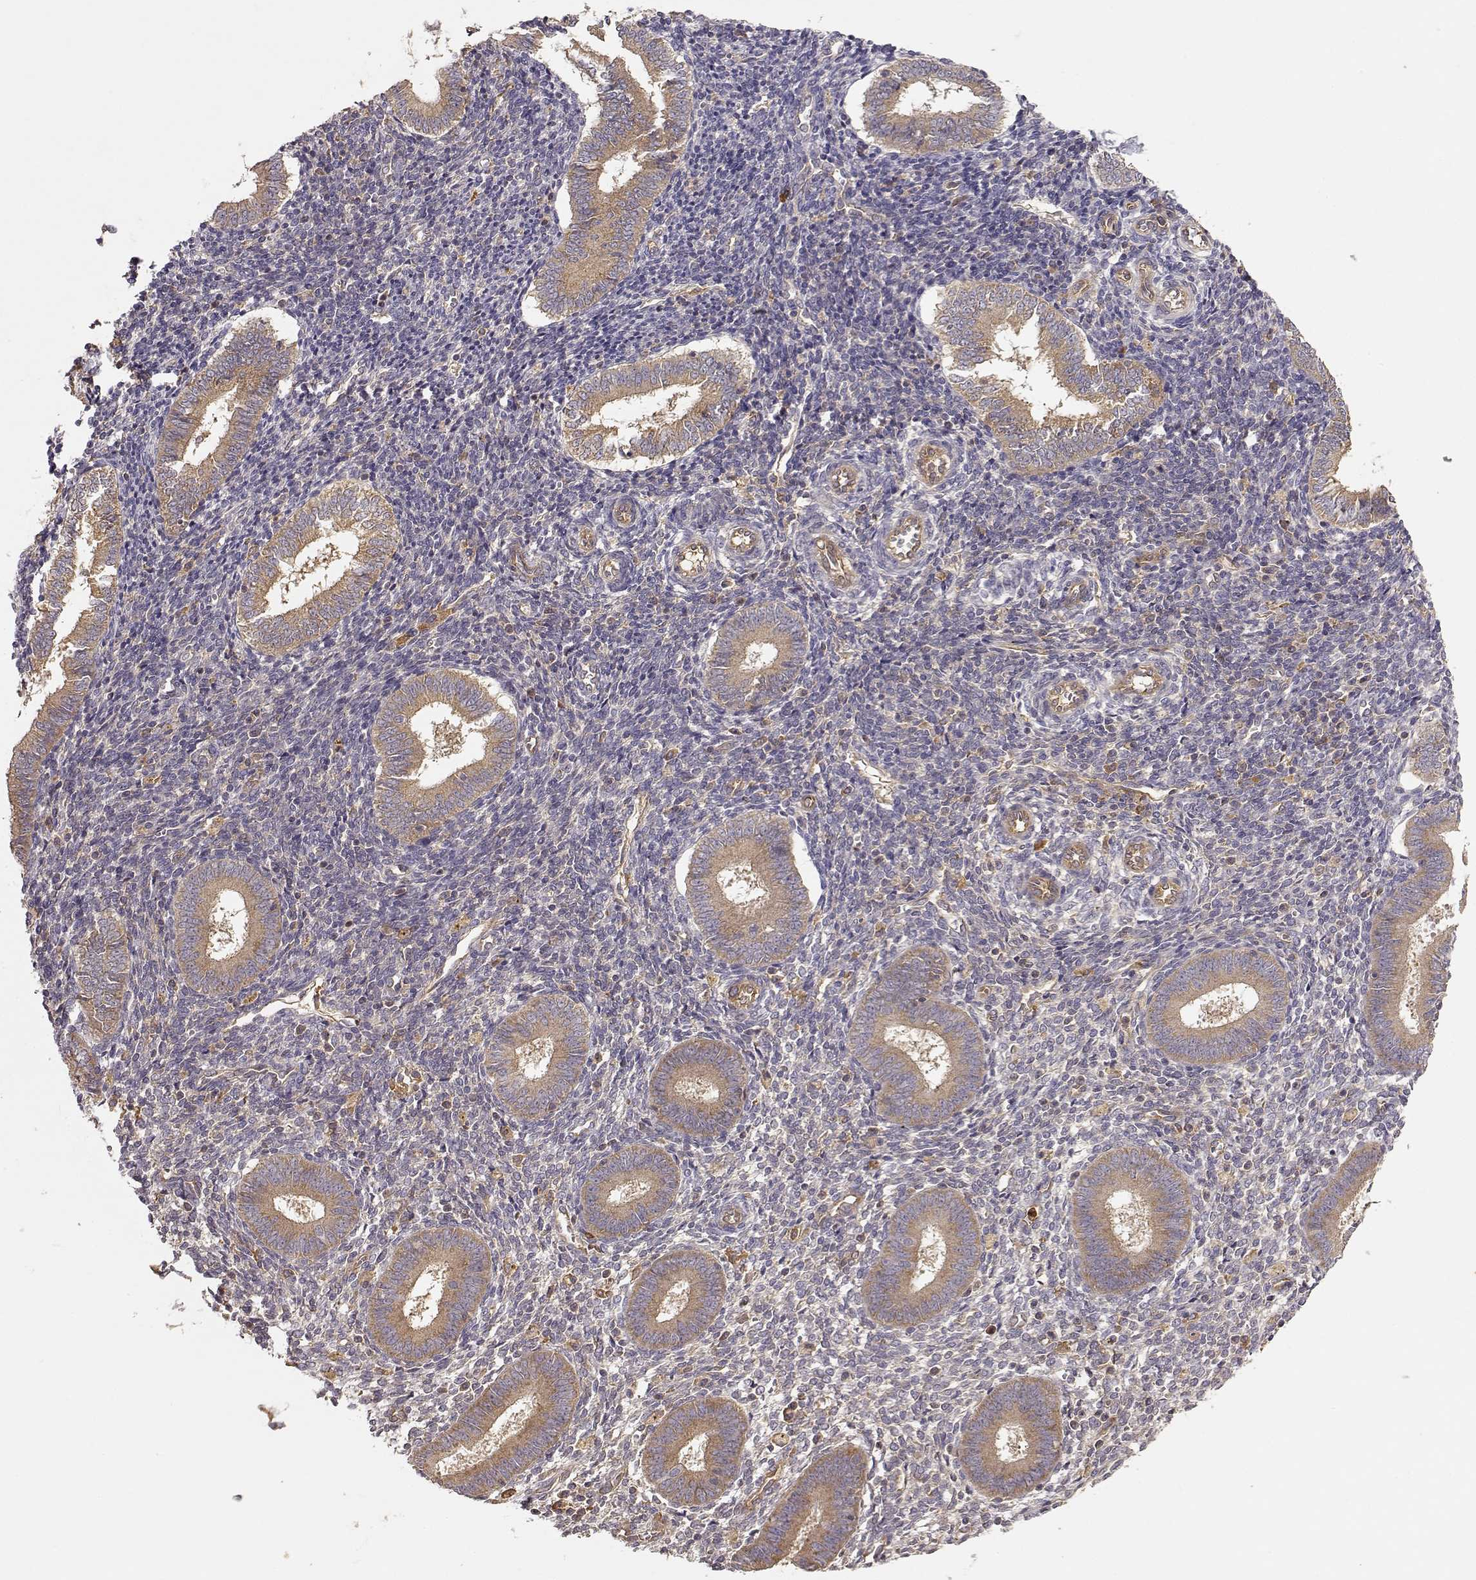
{"staining": {"intensity": "negative", "quantity": "none", "location": "none"}, "tissue": "endometrium", "cell_type": "Cells in endometrial stroma", "image_type": "normal", "snomed": [{"axis": "morphology", "description": "Normal tissue, NOS"}, {"axis": "topography", "description": "Endometrium"}], "caption": "Immunohistochemistry of unremarkable endometrium demonstrates no positivity in cells in endometrial stroma.", "gene": "ARHGEF2", "patient": {"sex": "female", "age": 25}}